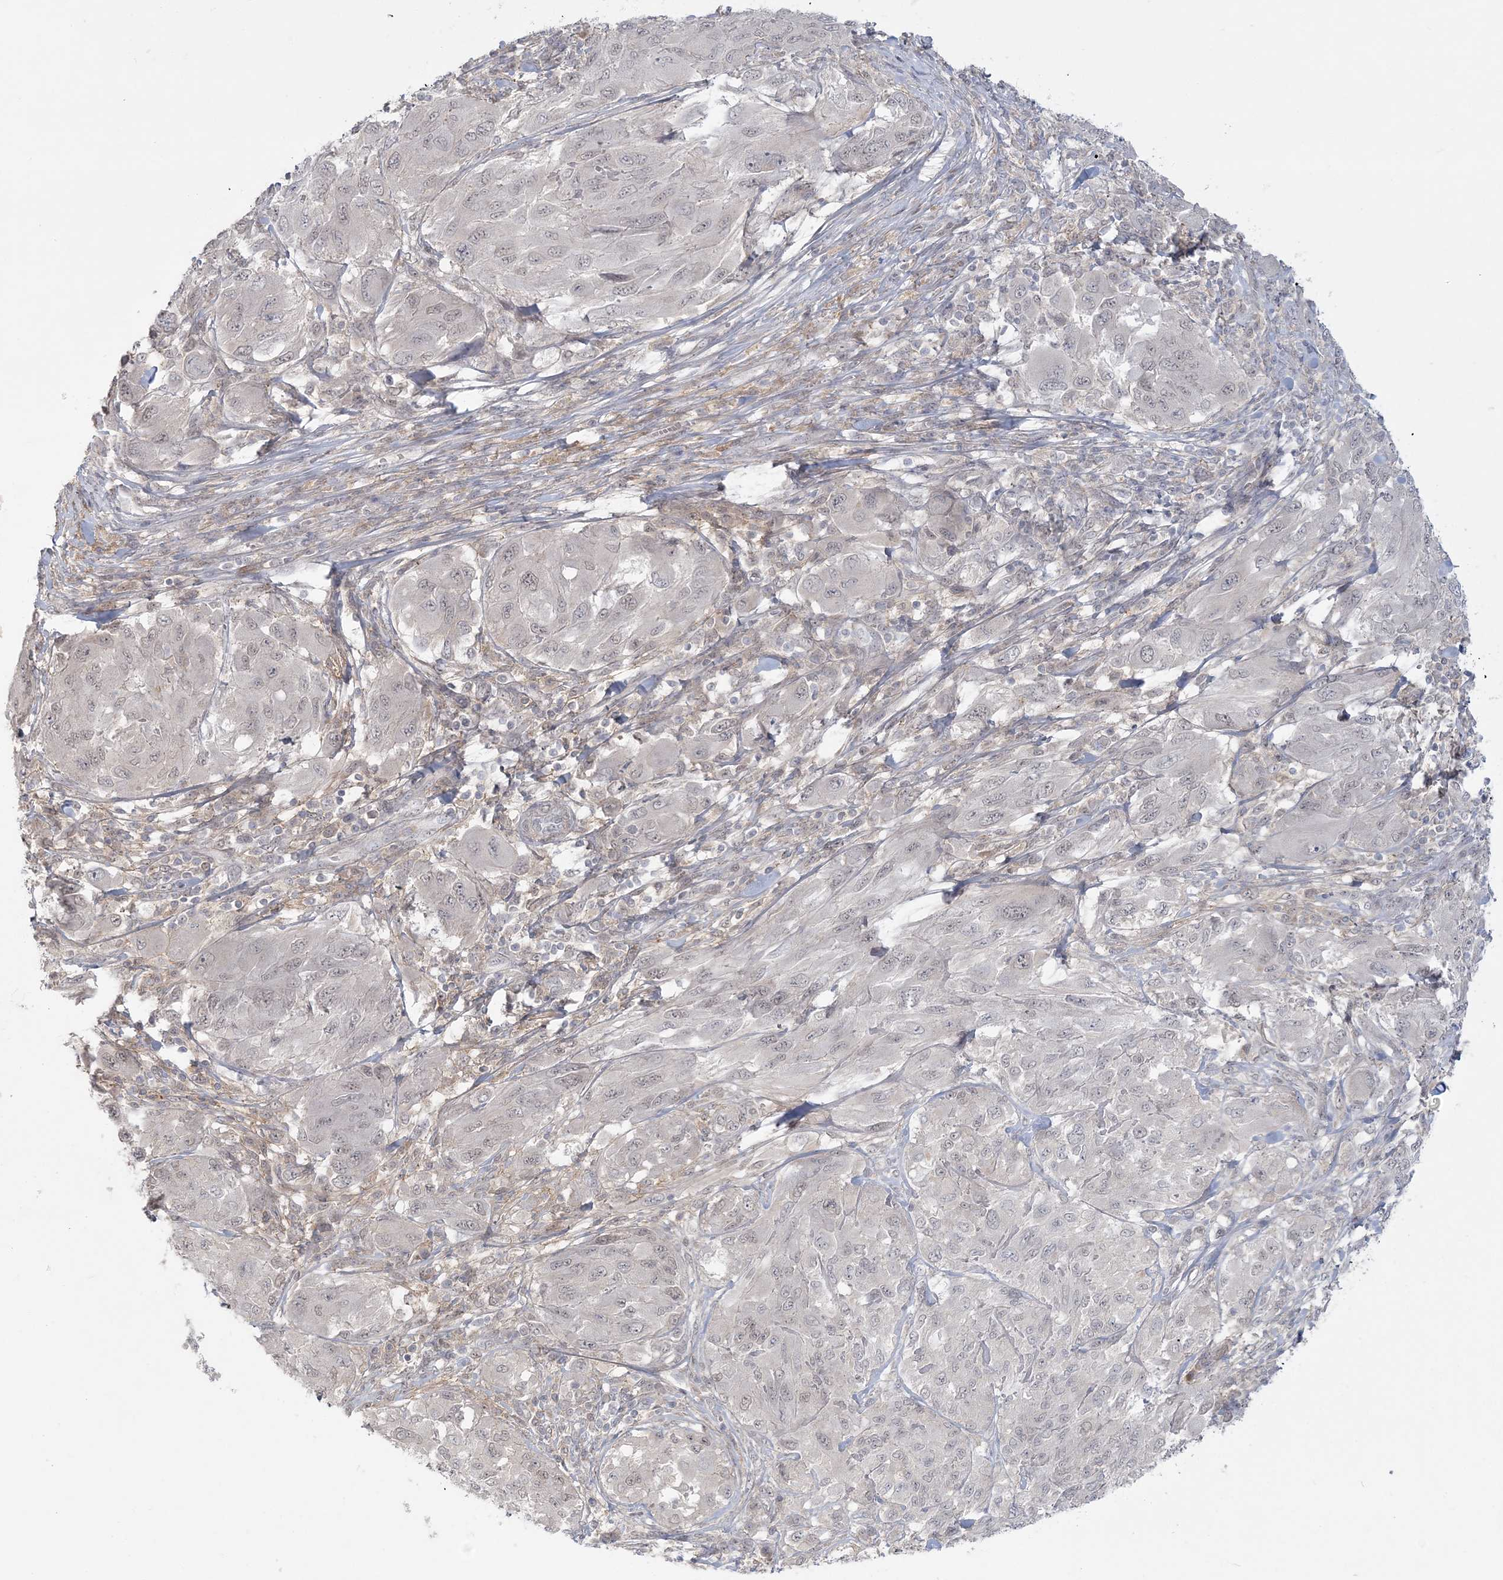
{"staining": {"intensity": "weak", "quantity": "<25%", "location": "nuclear"}, "tissue": "melanoma", "cell_type": "Tumor cells", "image_type": "cancer", "snomed": [{"axis": "morphology", "description": "Malignant melanoma, NOS"}, {"axis": "topography", "description": "Skin"}], "caption": "Malignant melanoma was stained to show a protein in brown. There is no significant positivity in tumor cells.", "gene": "ANKS1A", "patient": {"sex": "female", "age": 91}}